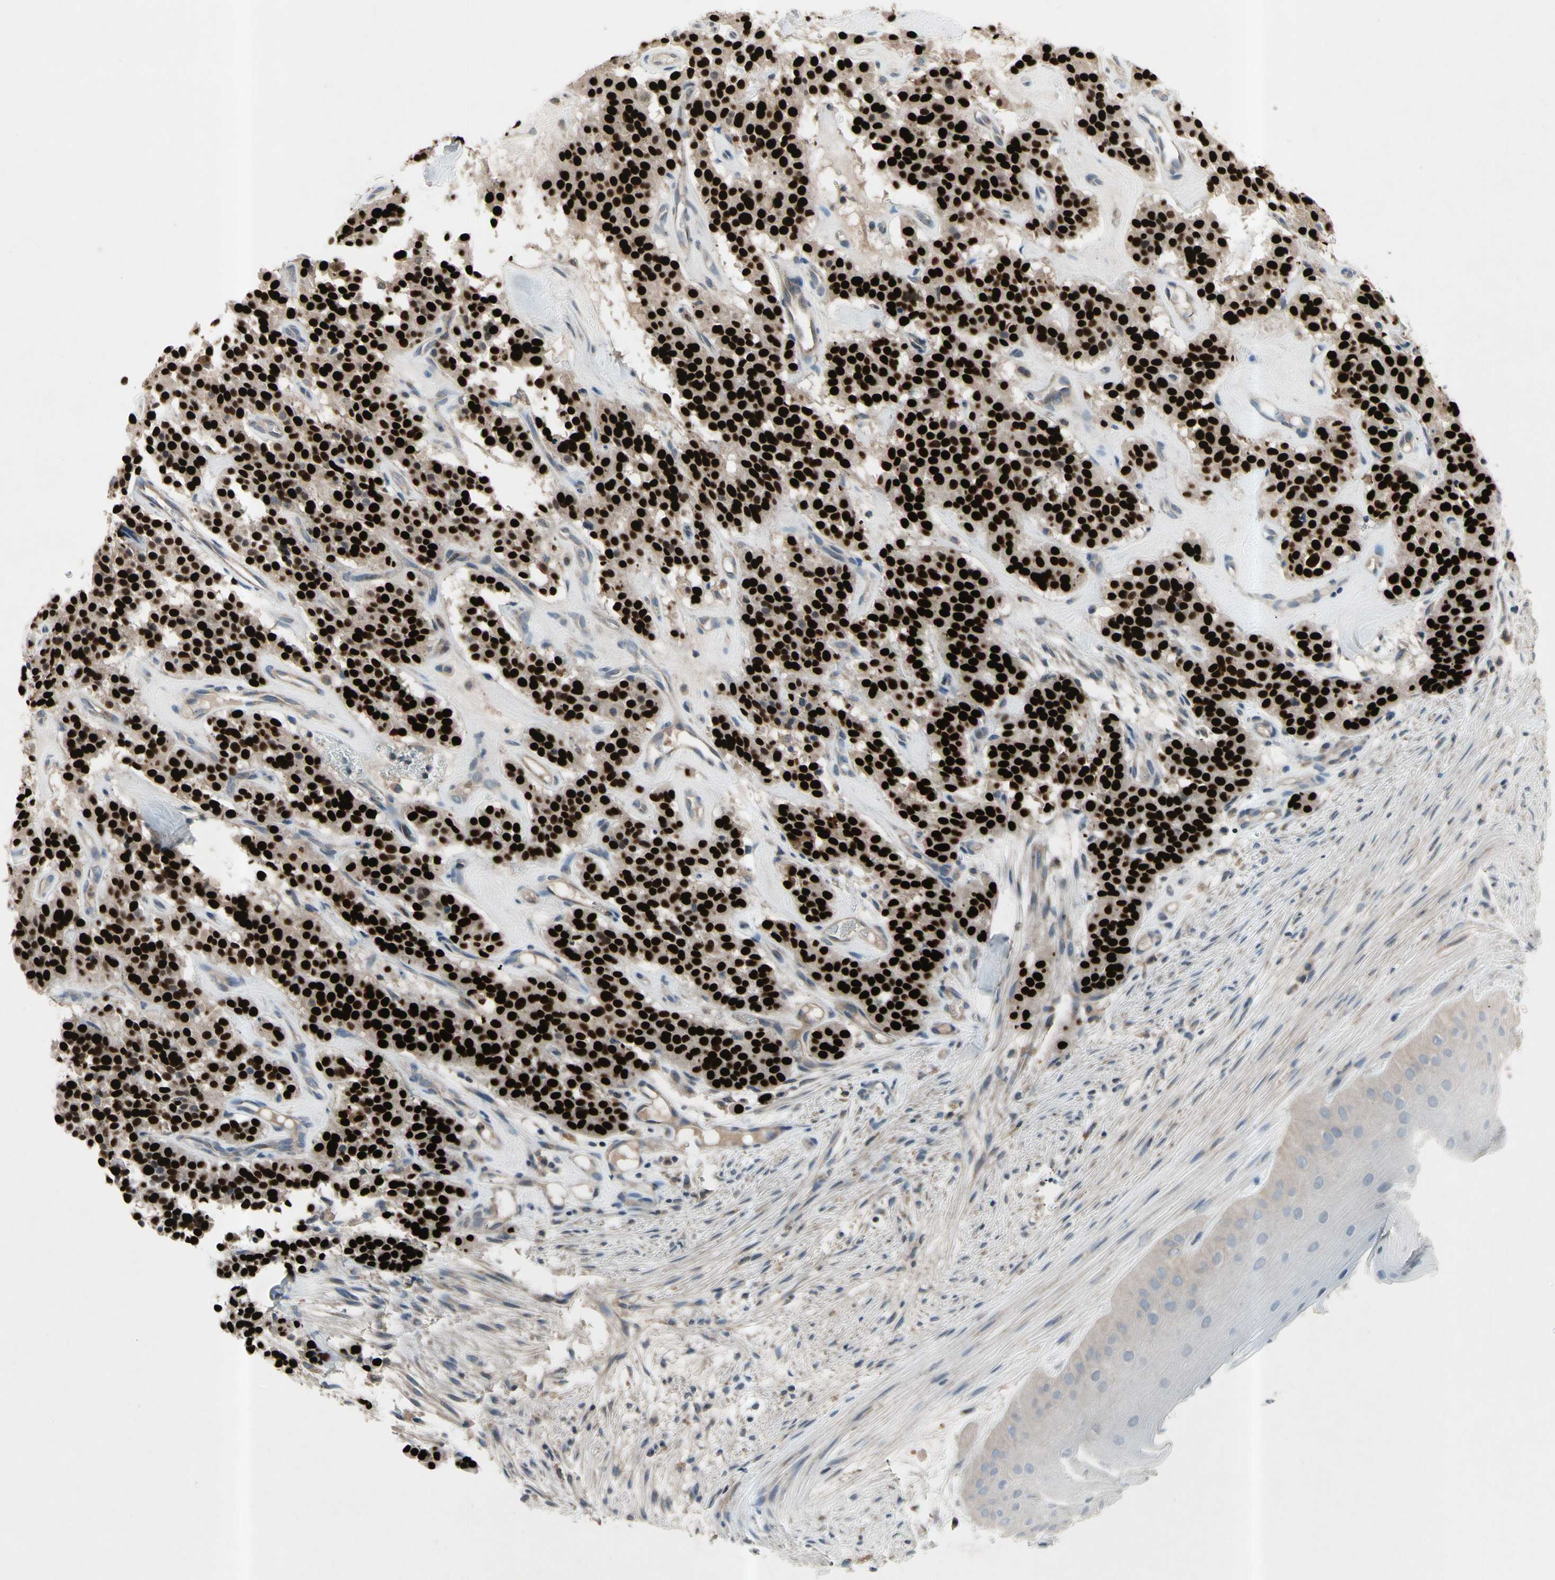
{"staining": {"intensity": "strong", "quantity": ">75%", "location": "nuclear"}, "tissue": "carcinoid", "cell_type": "Tumor cells", "image_type": "cancer", "snomed": [{"axis": "morphology", "description": "Carcinoid, malignant, NOS"}, {"axis": "topography", "description": "Lung"}], "caption": "Protein positivity by immunohistochemistry (IHC) displays strong nuclear staining in approximately >75% of tumor cells in carcinoid (malignant). (Stains: DAB (3,3'-diaminobenzidine) in brown, nuclei in blue, Microscopy: brightfield microscopy at high magnification).", "gene": "NMI", "patient": {"sex": "male", "age": 30}}